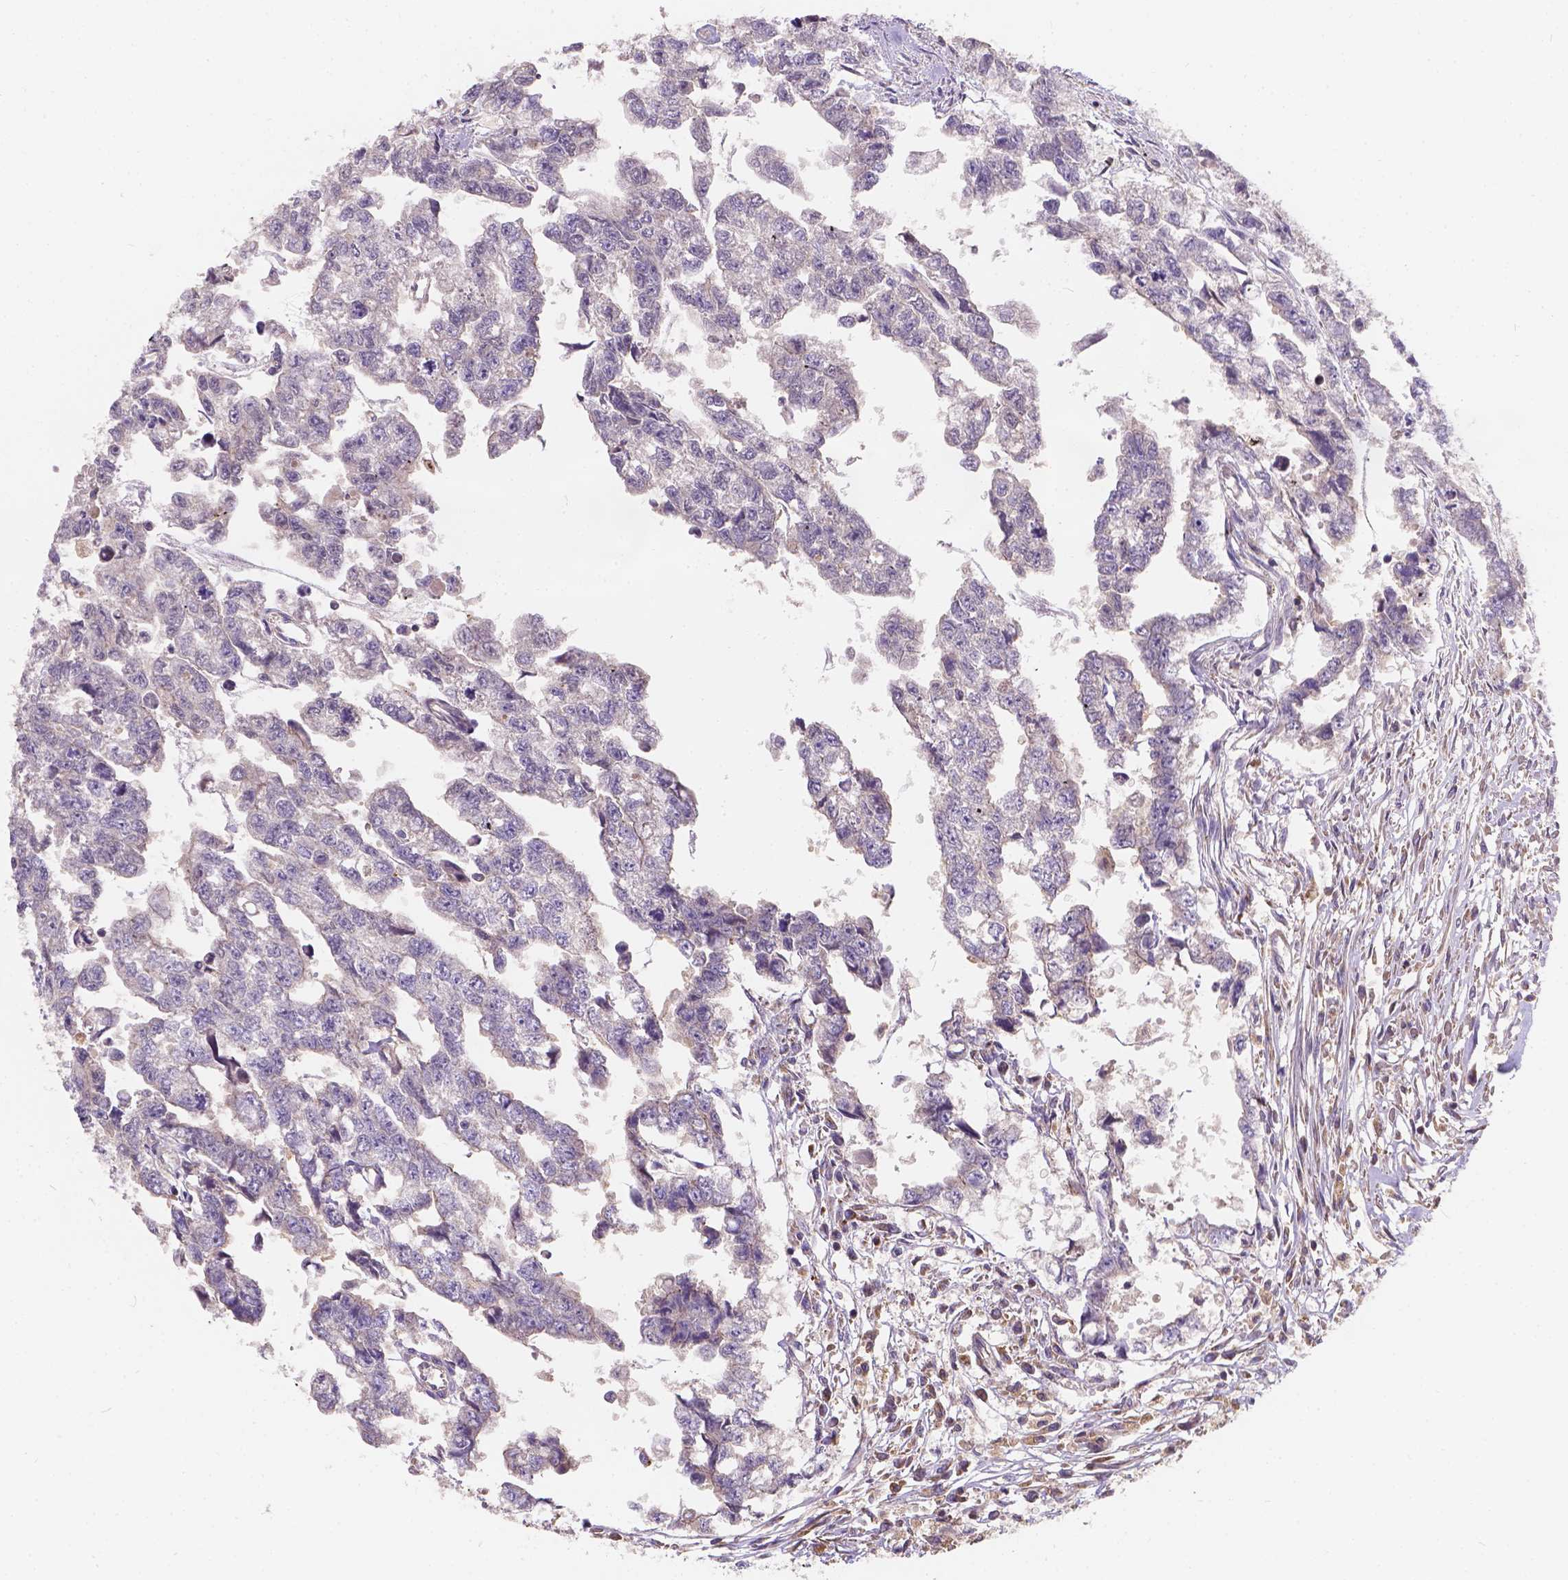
{"staining": {"intensity": "negative", "quantity": "none", "location": "none"}, "tissue": "testis cancer", "cell_type": "Tumor cells", "image_type": "cancer", "snomed": [{"axis": "morphology", "description": "Carcinoma, Embryonal, NOS"}, {"axis": "morphology", "description": "Teratoma, malignant, NOS"}, {"axis": "topography", "description": "Testis"}], "caption": "High power microscopy histopathology image of an IHC histopathology image of testis cancer (malignant teratoma), revealing no significant positivity in tumor cells. (DAB IHC, high magnification).", "gene": "CDK10", "patient": {"sex": "male", "age": 44}}